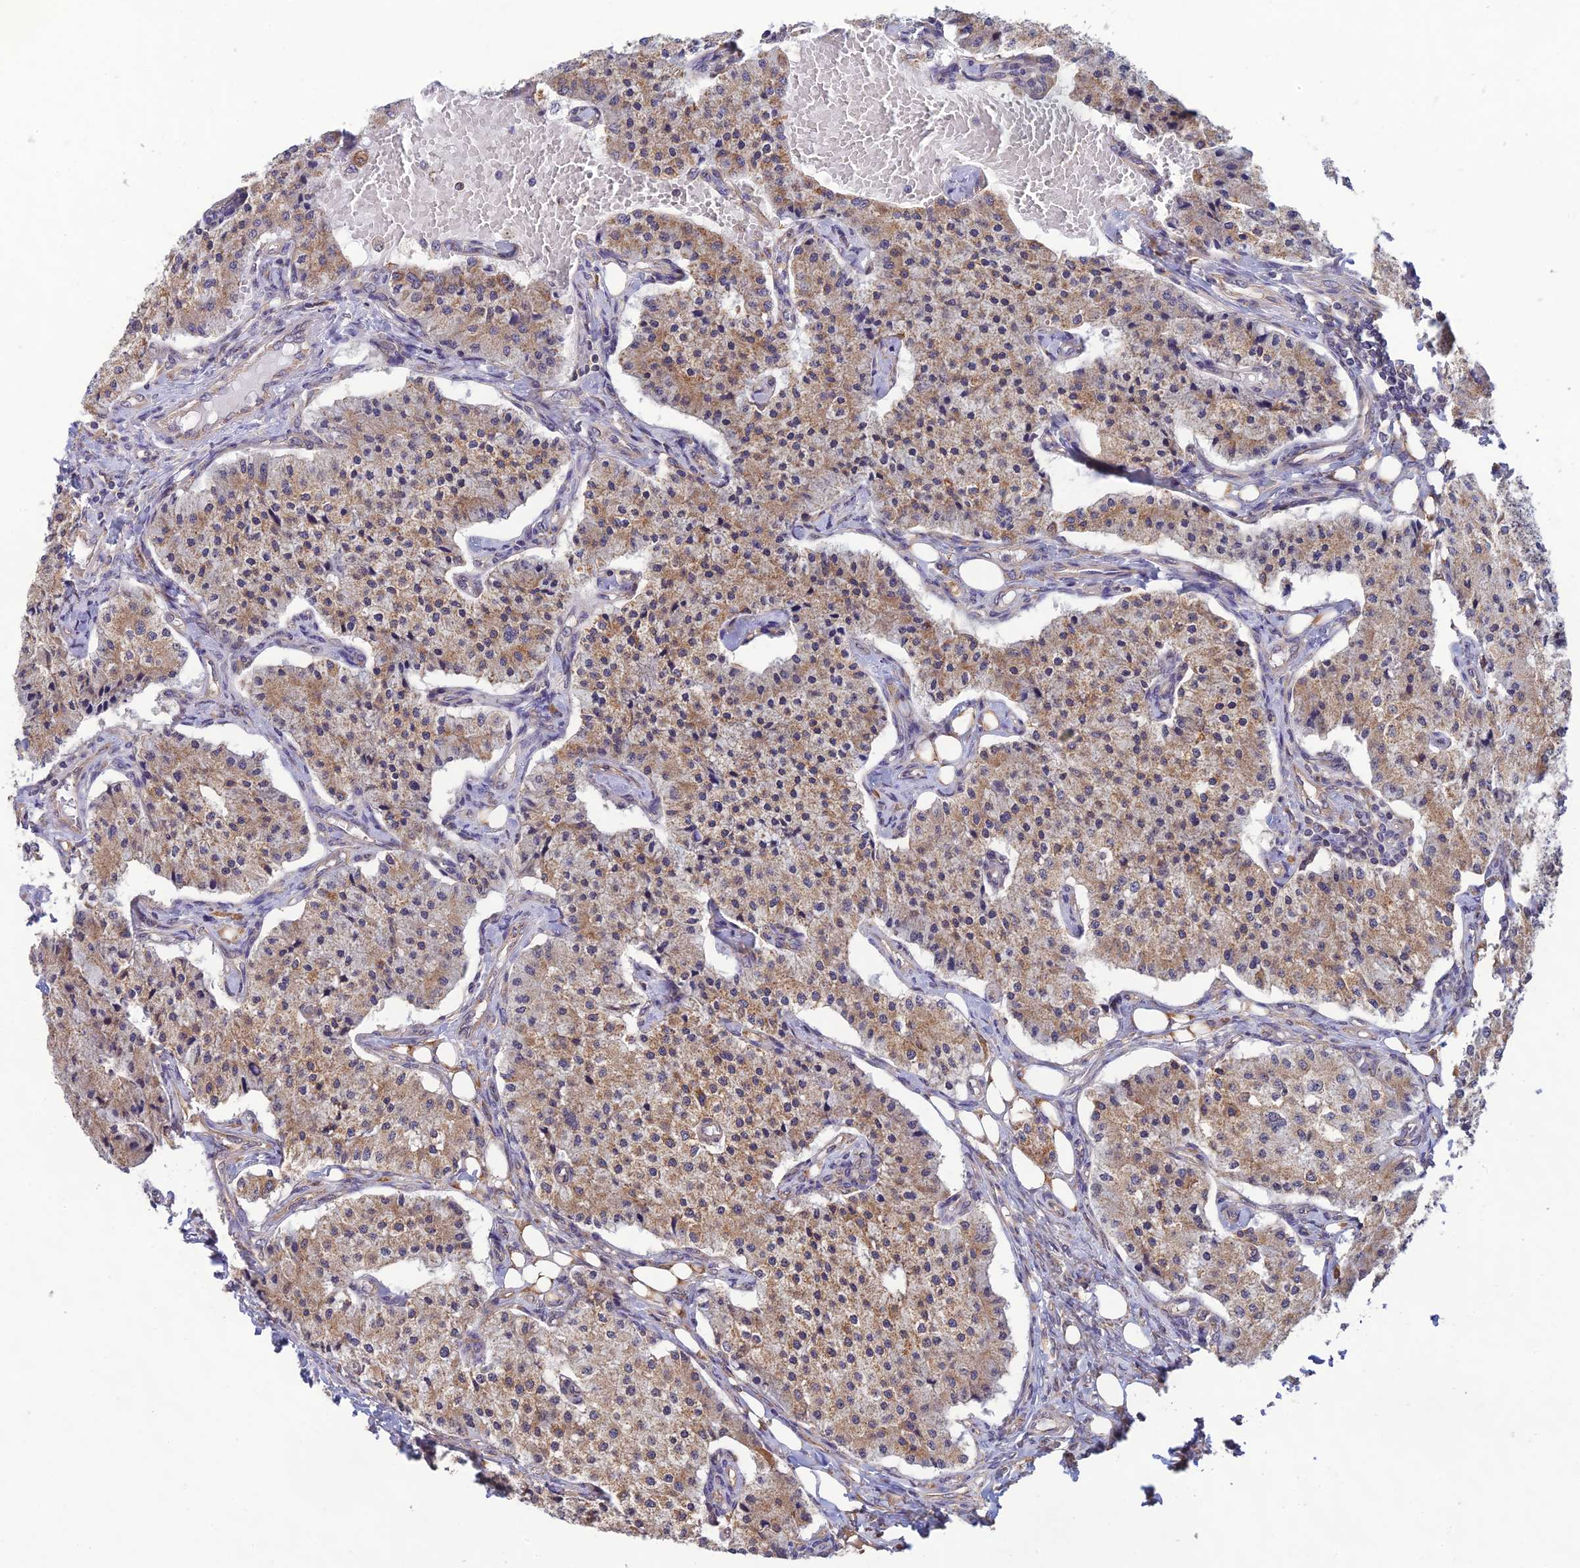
{"staining": {"intensity": "moderate", "quantity": ">75%", "location": "cytoplasmic/membranous"}, "tissue": "carcinoid", "cell_type": "Tumor cells", "image_type": "cancer", "snomed": [{"axis": "morphology", "description": "Carcinoid, malignant, NOS"}, {"axis": "topography", "description": "Colon"}], "caption": "Immunohistochemical staining of carcinoid displays moderate cytoplasmic/membranous protein staining in approximately >75% of tumor cells.", "gene": "MRNIP", "patient": {"sex": "female", "age": 52}}